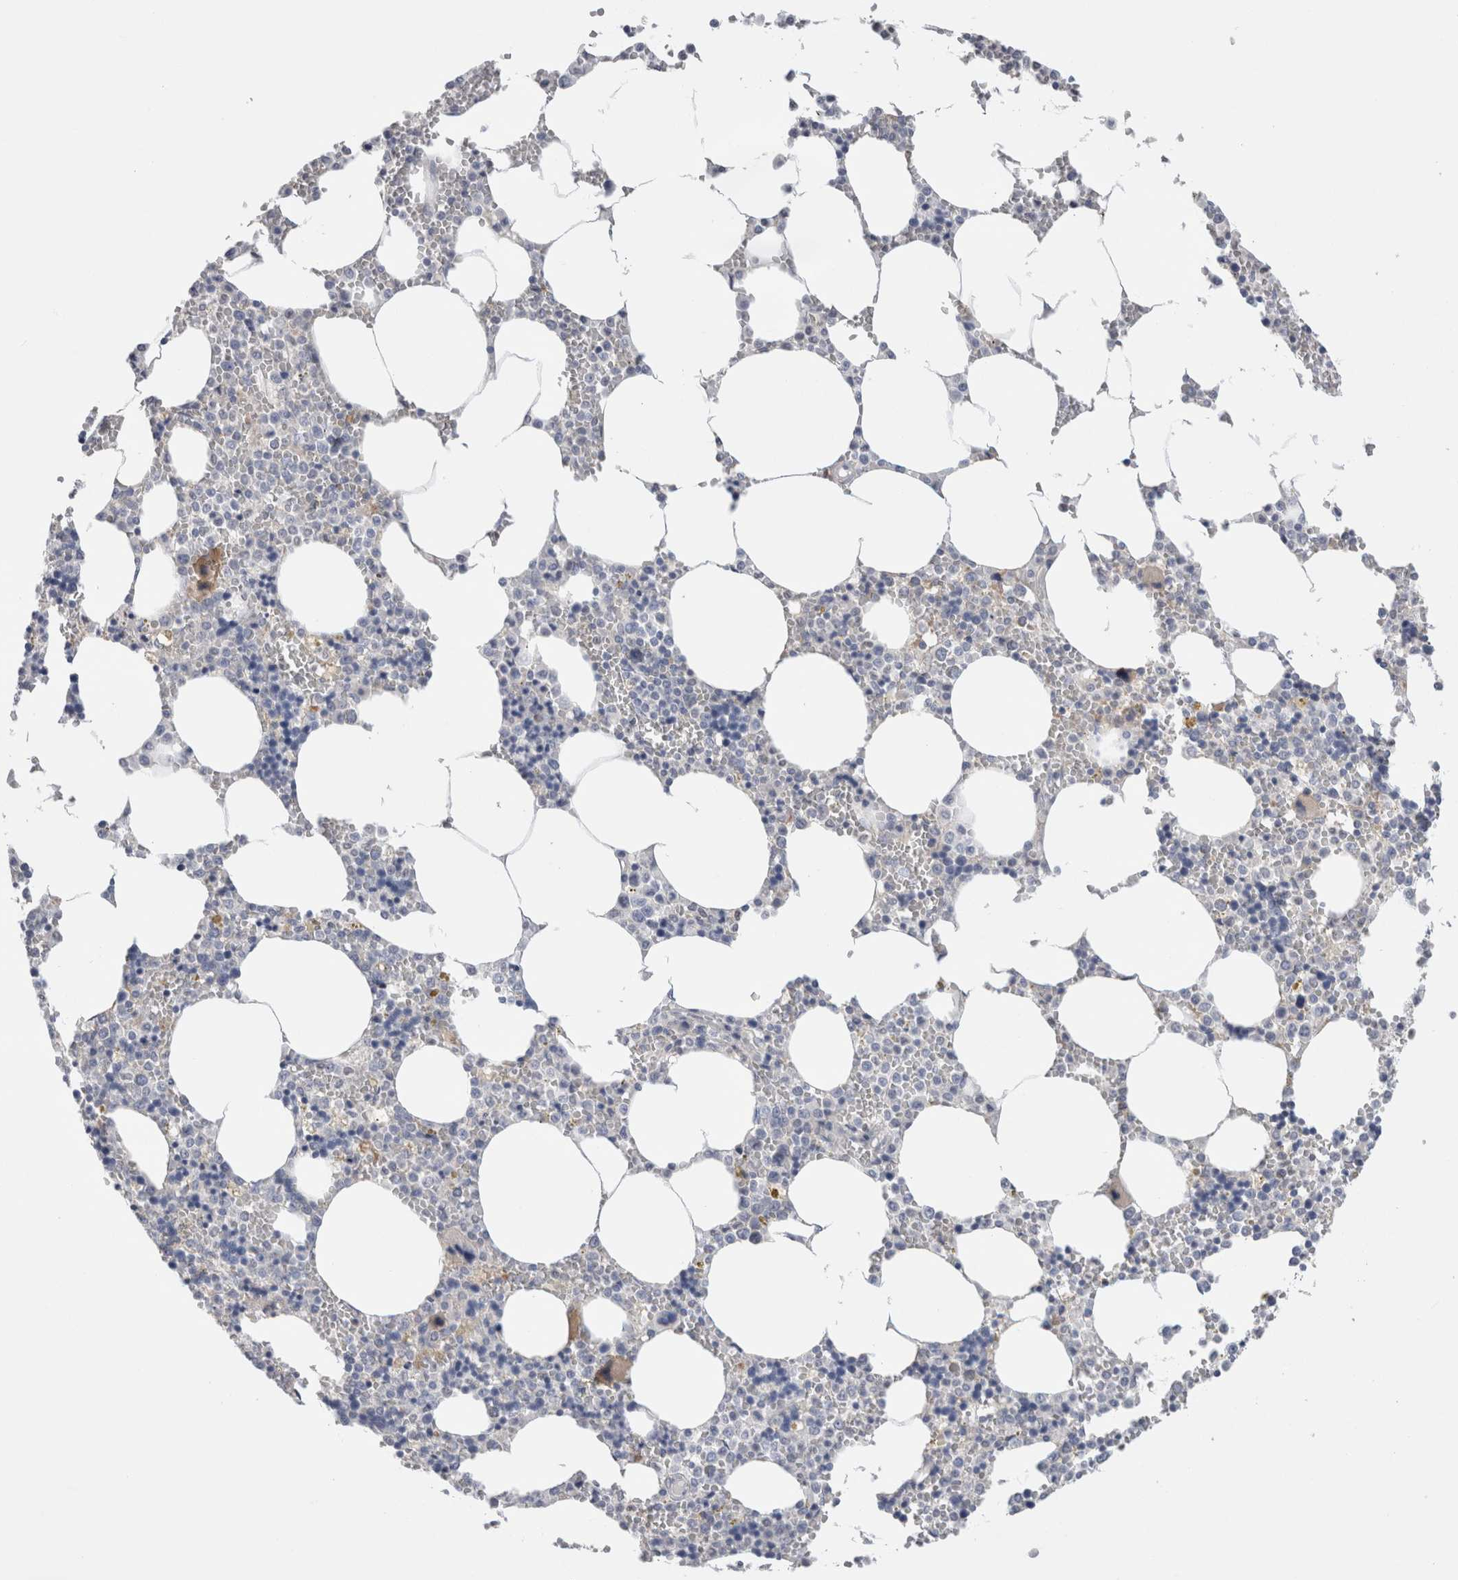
{"staining": {"intensity": "negative", "quantity": "none", "location": "none"}, "tissue": "bone marrow", "cell_type": "Hematopoietic cells", "image_type": "normal", "snomed": [{"axis": "morphology", "description": "Normal tissue, NOS"}, {"axis": "topography", "description": "Bone marrow"}], "caption": "An image of human bone marrow is negative for staining in hematopoietic cells.", "gene": "SLC20A2", "patient": {"sex": "male", "age": 70}}